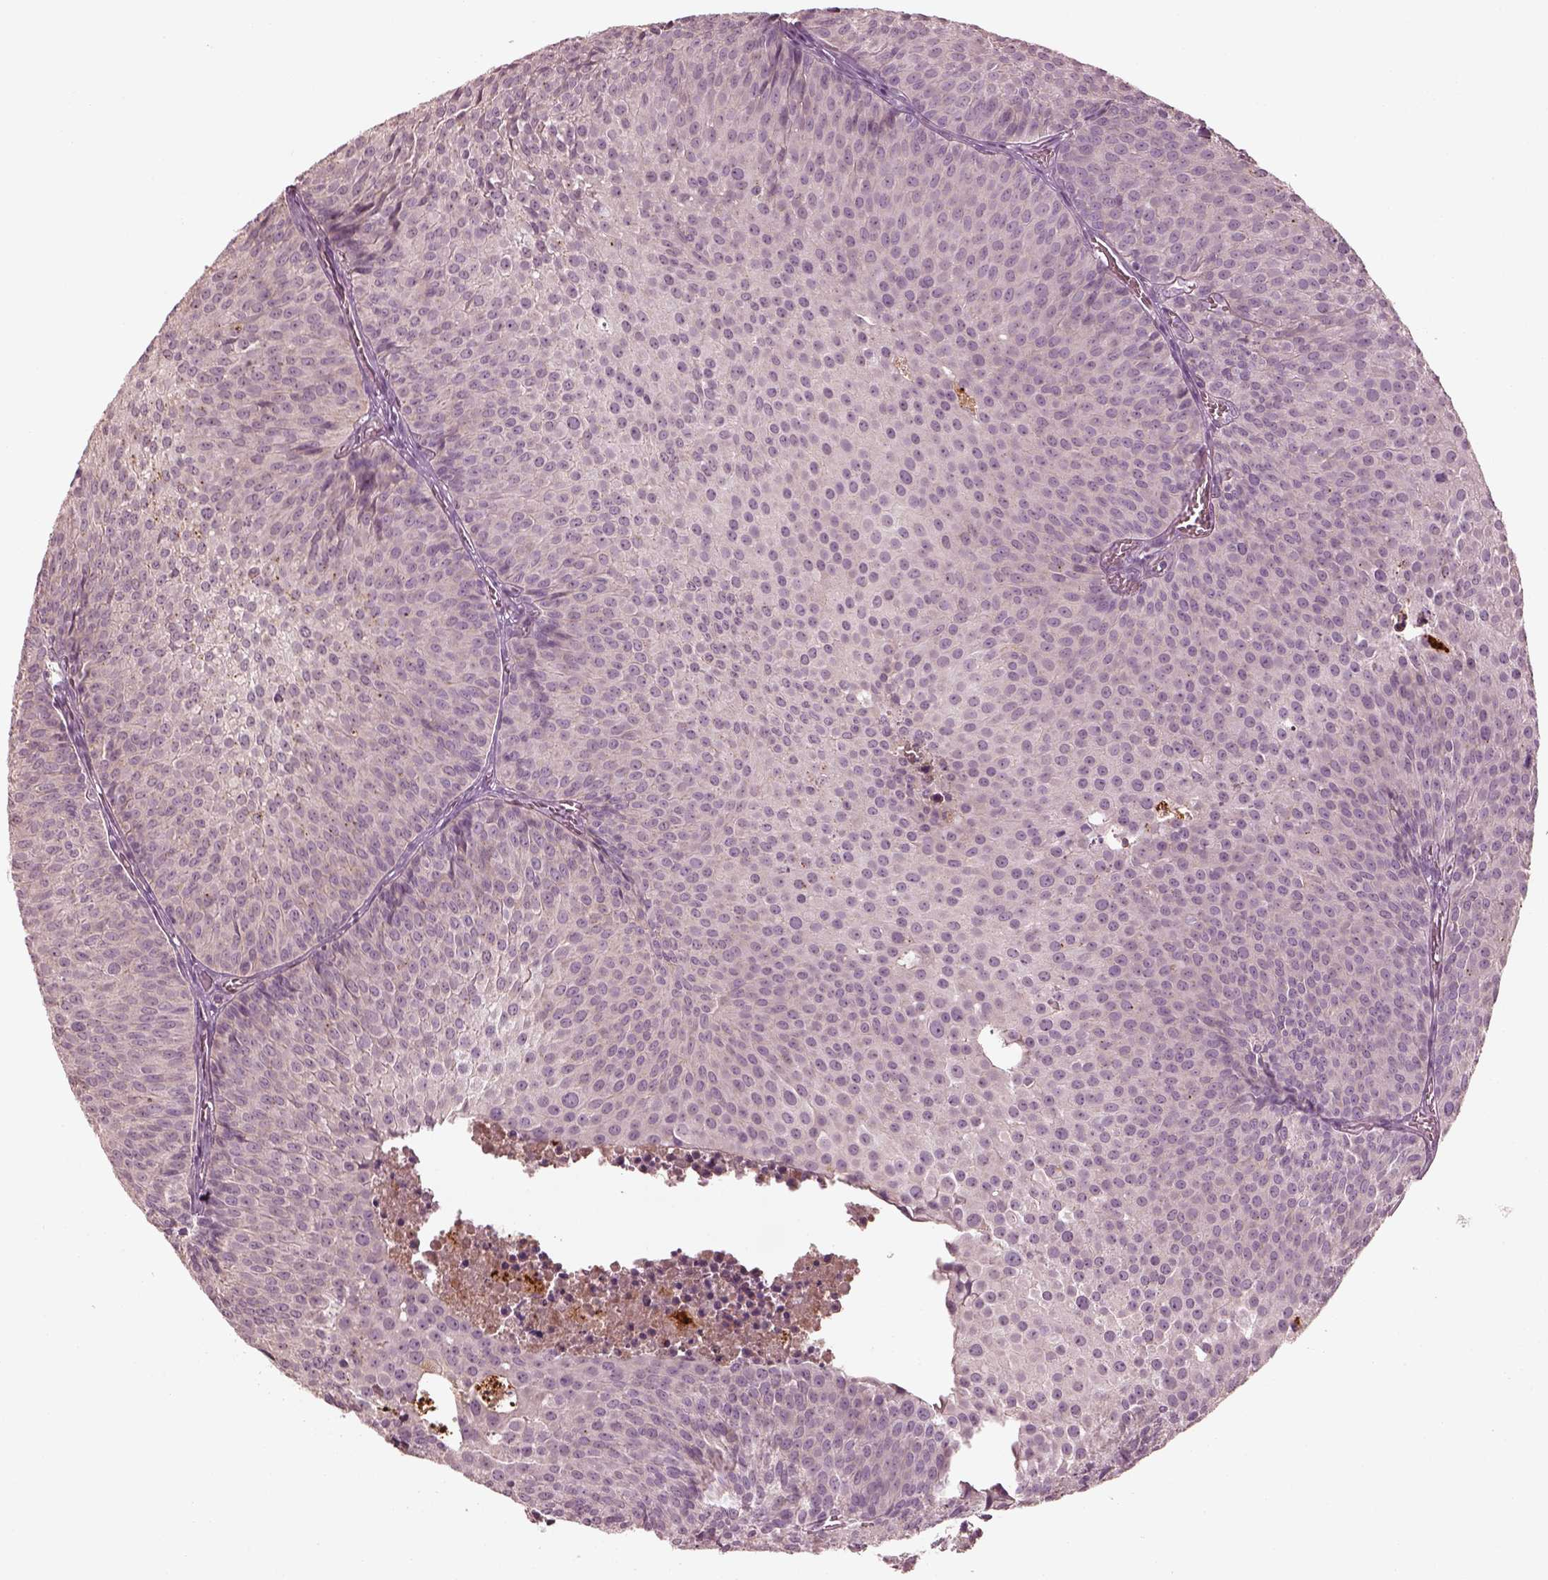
{"staining": {"intensity": "negative", "quantity": "none", "location": "none"}, "tissue": "urothelial cancer", "cell_type": "Tumor cells", "image_type": "cancer", "snomed": [{"axis": "morphology", "description": "Urothelial carcinoma, Low grade"}, {"axis": "topography", "description": "Urinary bladder"}], "caption": "A high-resolution image shows immunohistochemistry (IHC) staining of low-grade urothelial carcinoma, which demonstrates no significant expression in tumor cells.", "gene": "VWA5B1", "patient": {"sex": "male", "age": 63}}